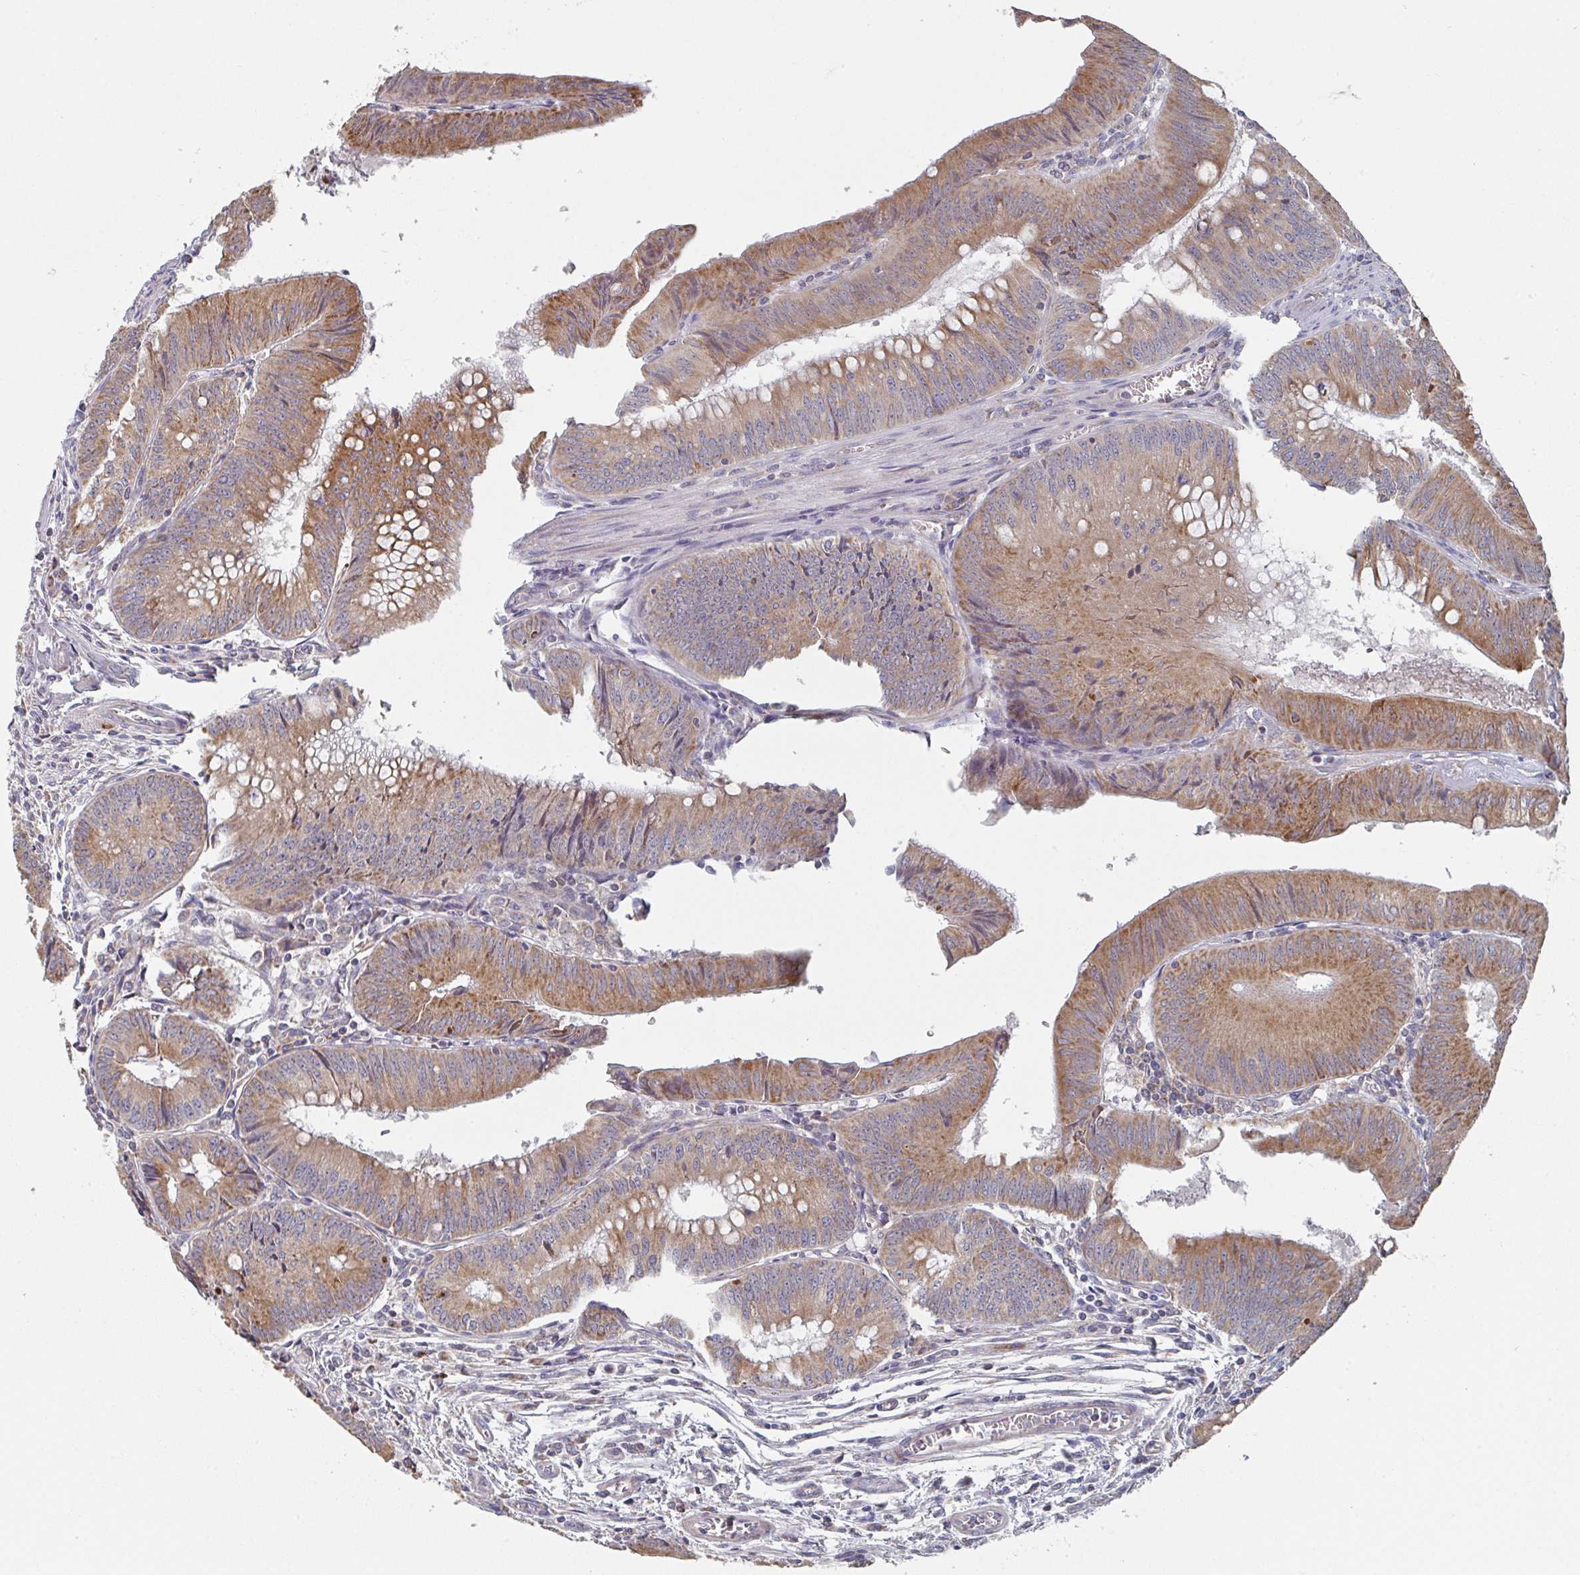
{"staining": {"intensity": "moderate", "quantity": ">75%", "location": "cytoplasmic/membranous"}, "tissue": "colorectal cancer", "cell_type": "Tumor cells", "image_type": "cancer", "snomed": [{"axis": "morphology", "description": "Adenocarcinoma, NOS"}, {"axis": "topography", "description": "Rectum"}], "caption": "Moderate cytoplasmic/membranous positivity is appreciated in about >75% of tumor cells in adenocarcinoma (colorectal).", "gene": "ELOVL1", "patient": {"sex": "female", "age": 72}}